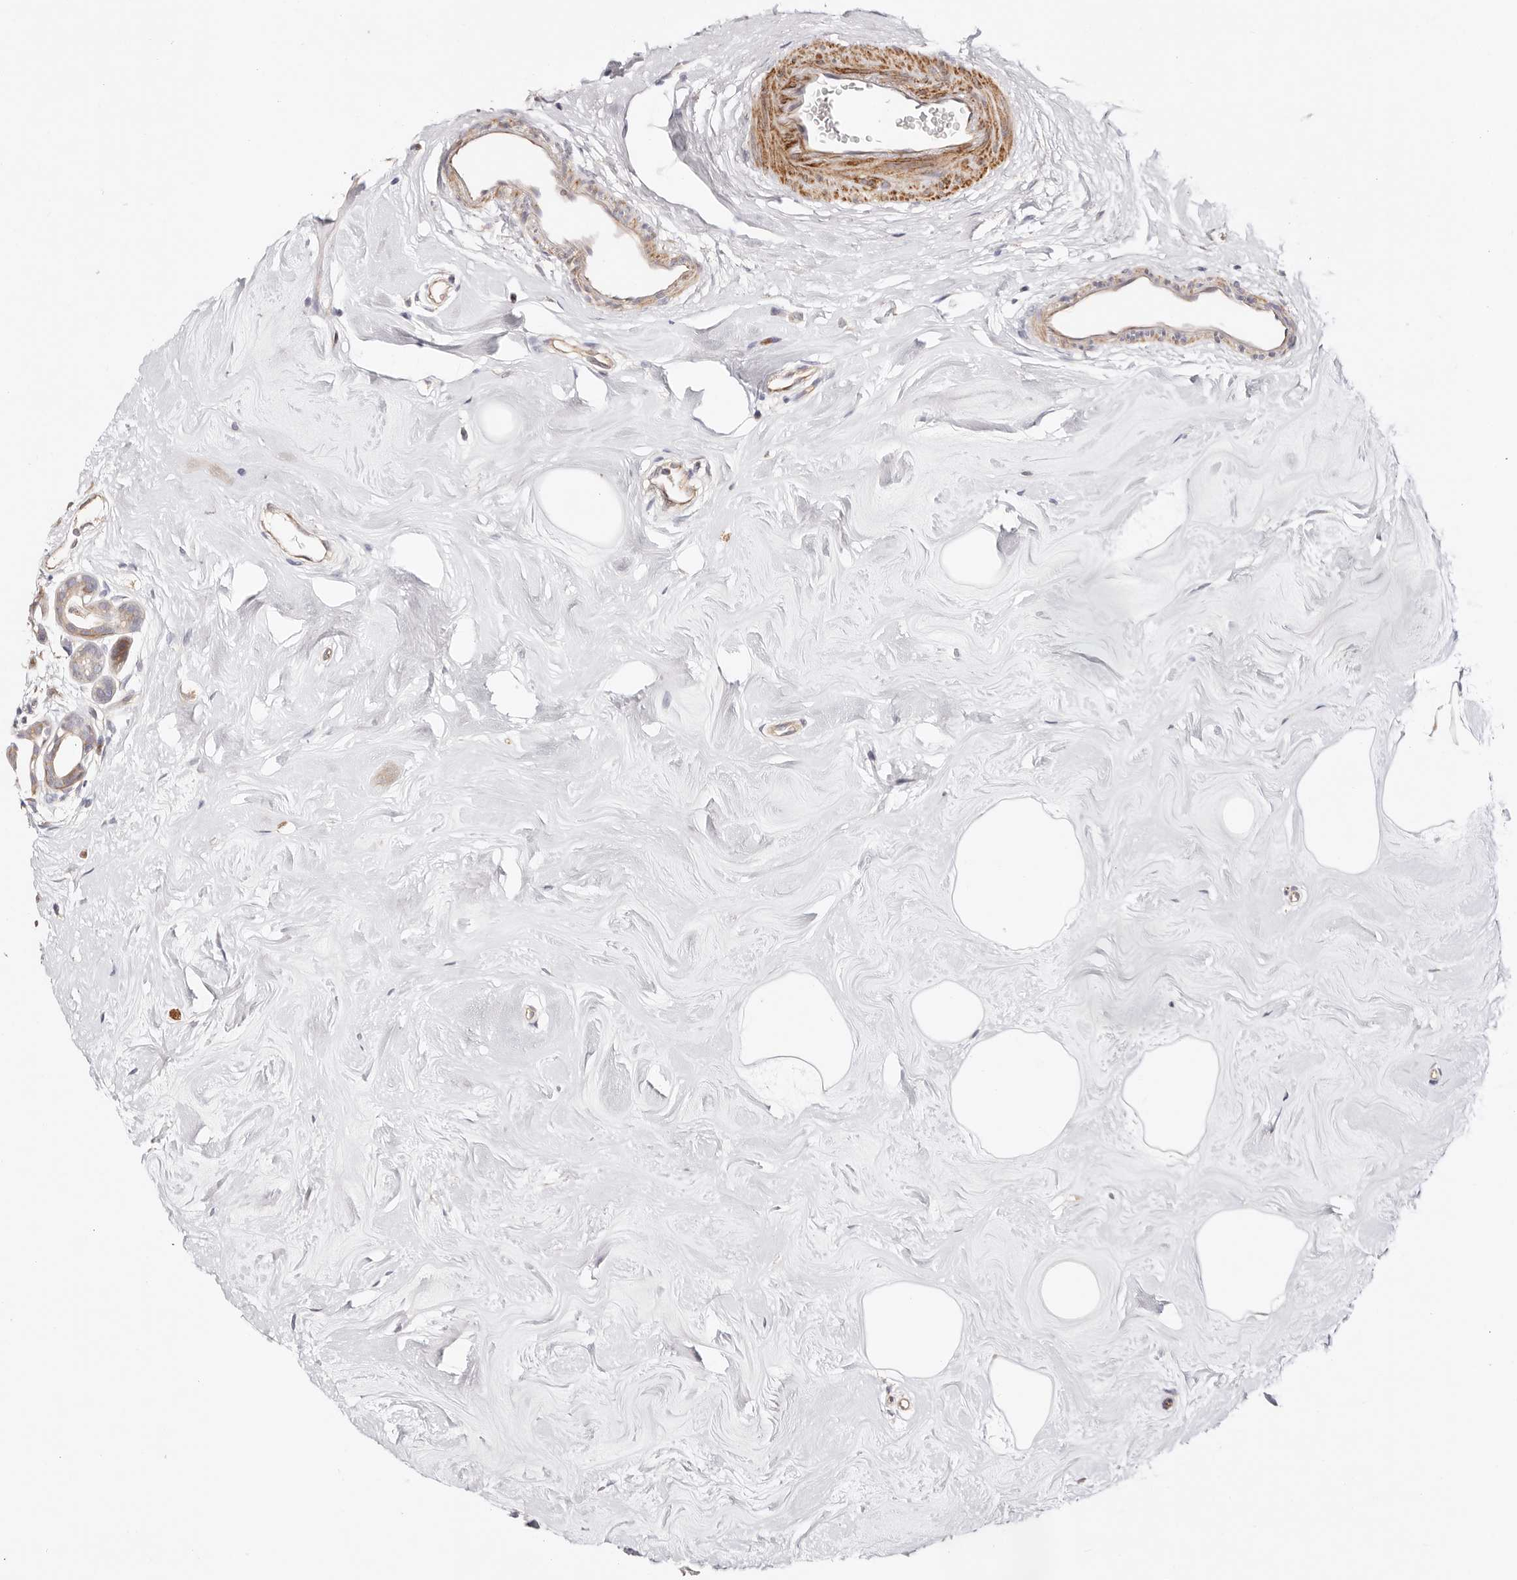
{"staining": {"intensity": "weak", "quantity": "<25%", "location": "cytoplasmic/membranous"}, "tissue": "breast cancer", "cell_type": "Tumor cells", "image_type": "cancer", "snomed": [{"axis": "morphology", "description": "Lobular carcinoma"}, {"axis": "topography", "description": "Breast"}], "caption": "Protein analysis of breast cancer (lobular carcinoma) reveals no significant expression in tumor cells.", "gene": "MAPK1", "patient": {"sex": "female", "age": 47}}